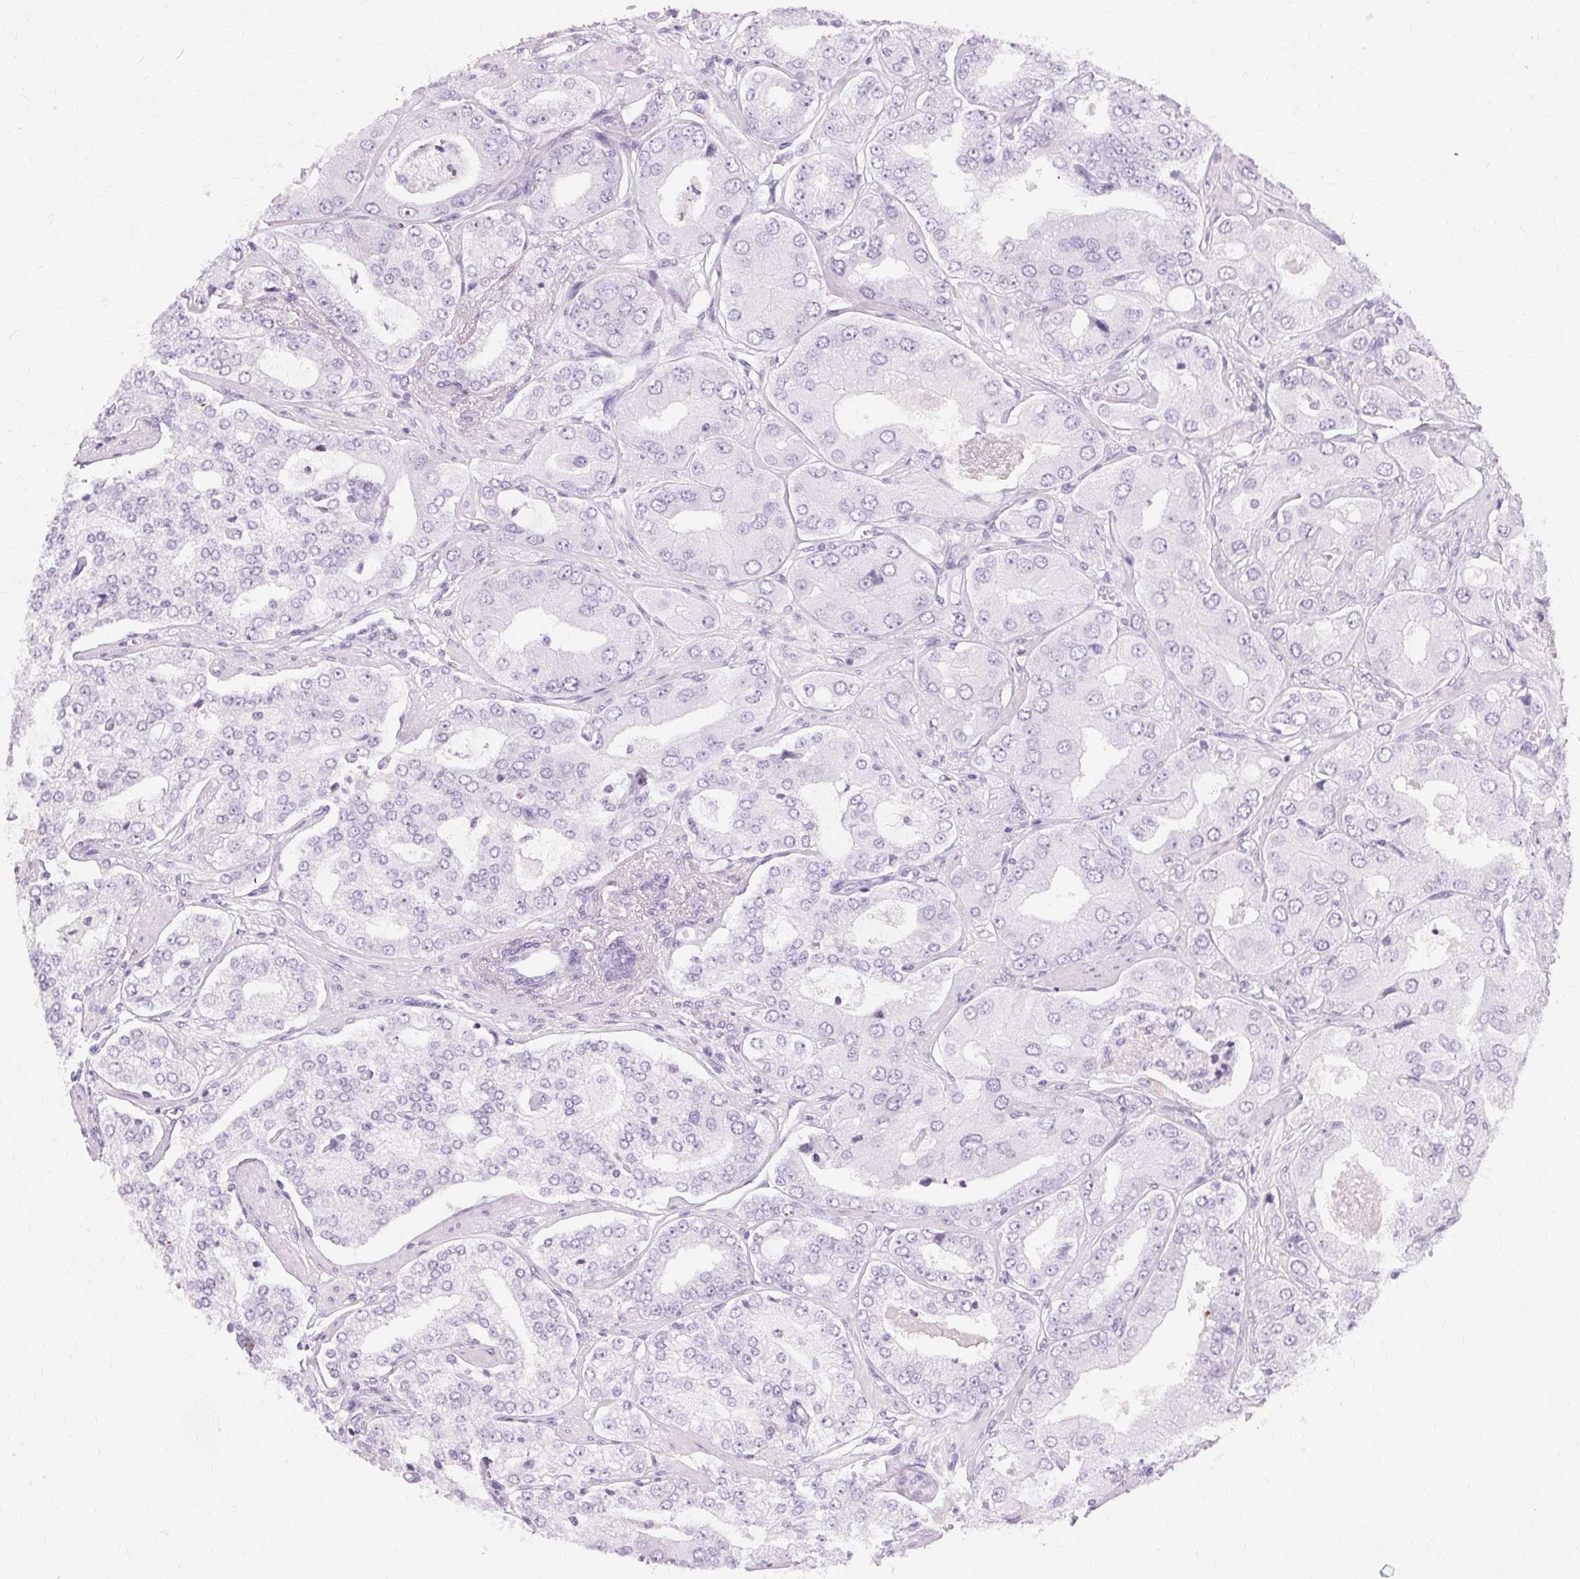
{"staining": {"intensity": "negative", "quantity": "none", "location": "none"}, "tissue": "prostate cancer", "cell_type": "Tumor cells", "image_type": "cancer", "snomed": [{"axis": "morphology", "description": "Adenocarcinoma, Low grade"}, {"axis": "topography", "description": "Prostate"}], "caption": "The image displays no significant staining in tumor cells of prostate adenocarcinoma (low-grade). (DAB (3,3'-diaminobenzidine) IHC, high magnification).", "gene": "KRT6C", "patient": {"sex": "male", "age": 60}}